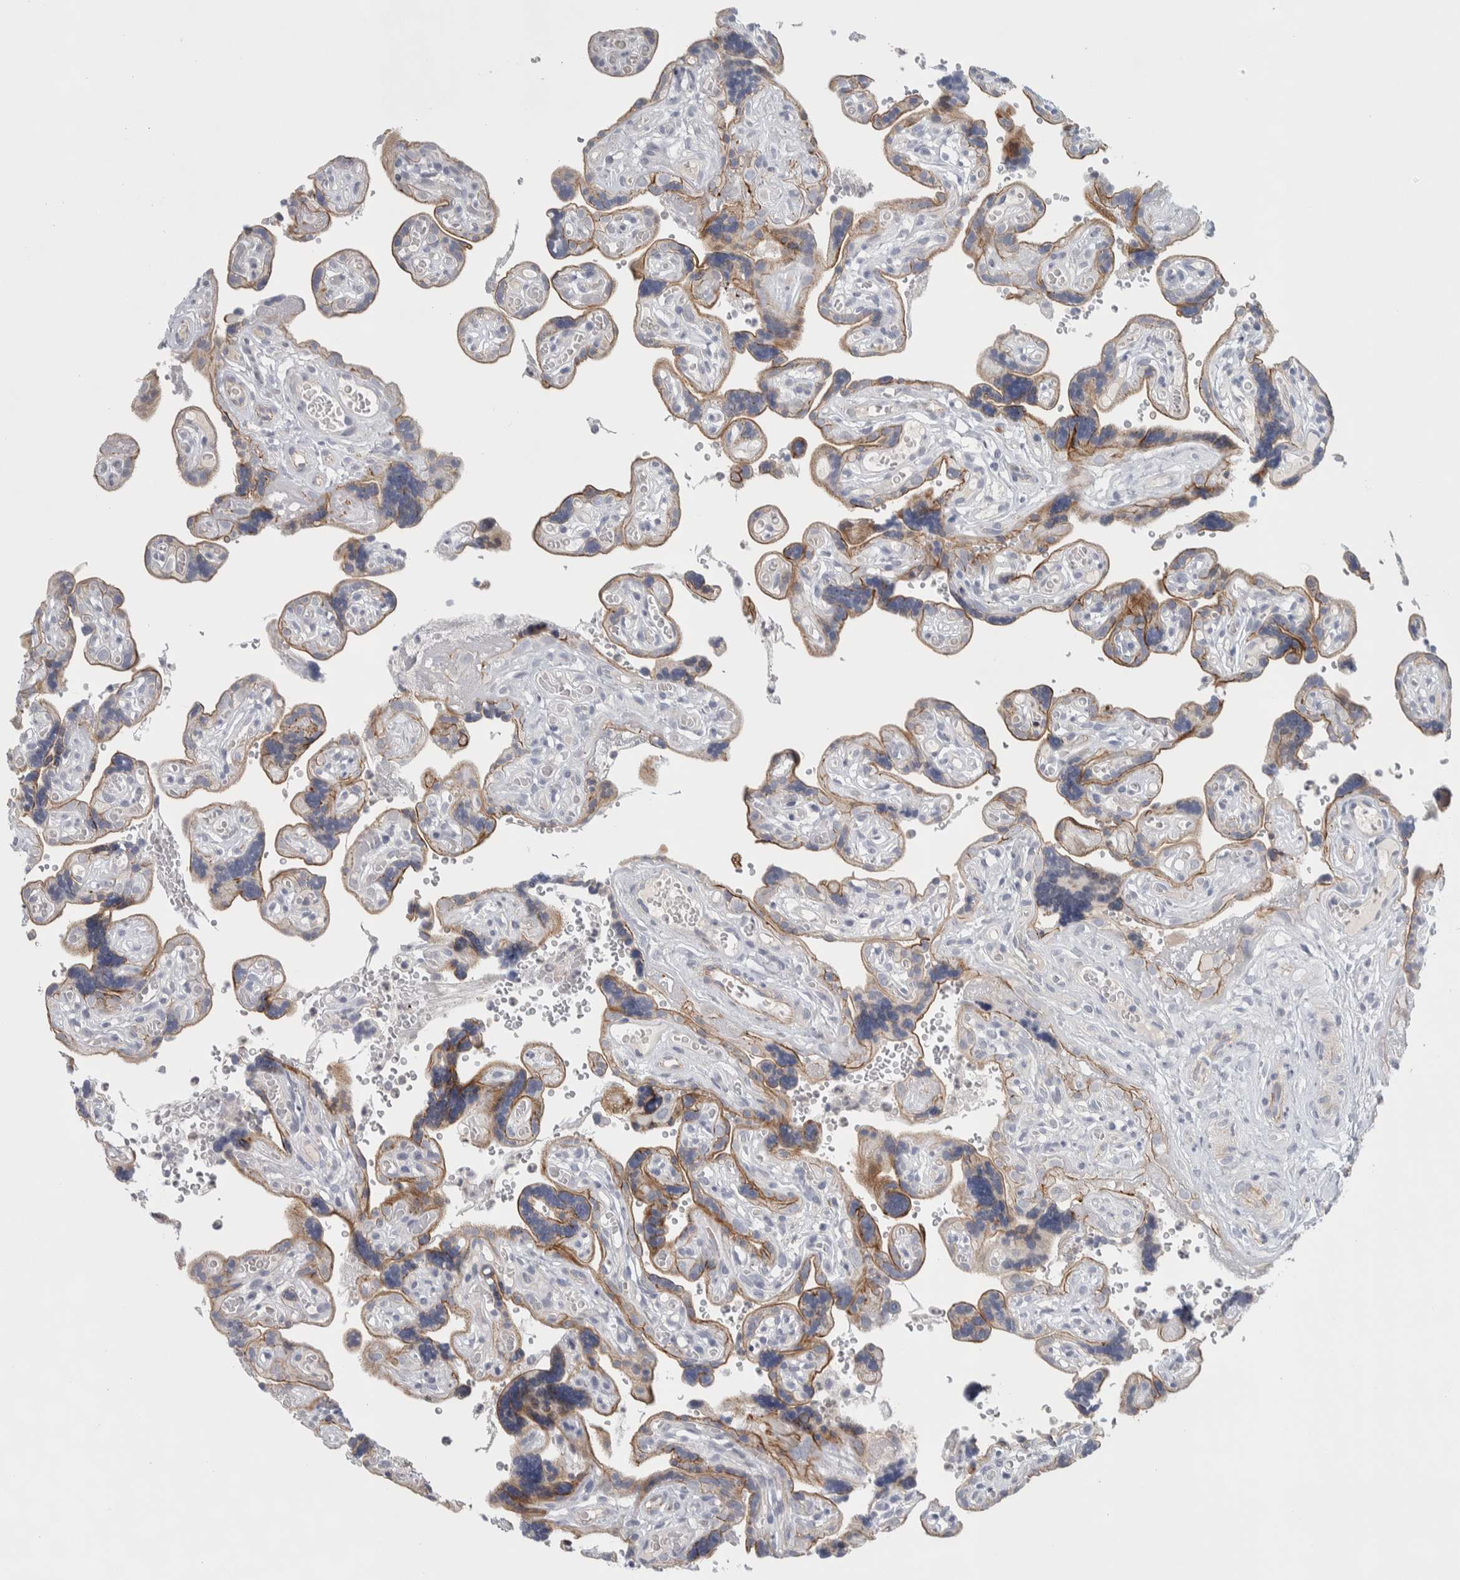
{"staining": {"intensity": "moderate", "quantity": "<25%", "location": "cytoplasmic/membranous"}, "tissue": "placenta", "cell_type": "Decidual cells", "image_type": "normal", "snomed": [{"axis": "morphology", "description": "Normal tissue, NOS"}, {"axis": "topography", "description": "Placenta"}], "caption": "An immunohistochemistry image of unremarkable tissue is shown. Protein staining in brown highlights moderate cytoplasmic/membranous positivity in placenta within decidual cells. (Stains: DAB (3,3'-diaminobenzidine) in brown, nuclei in blue, Microscopy: brightfield microscopy at high magnification).", "gene": "ZNF862", "patient": {"sex": "female", "age": 30}}